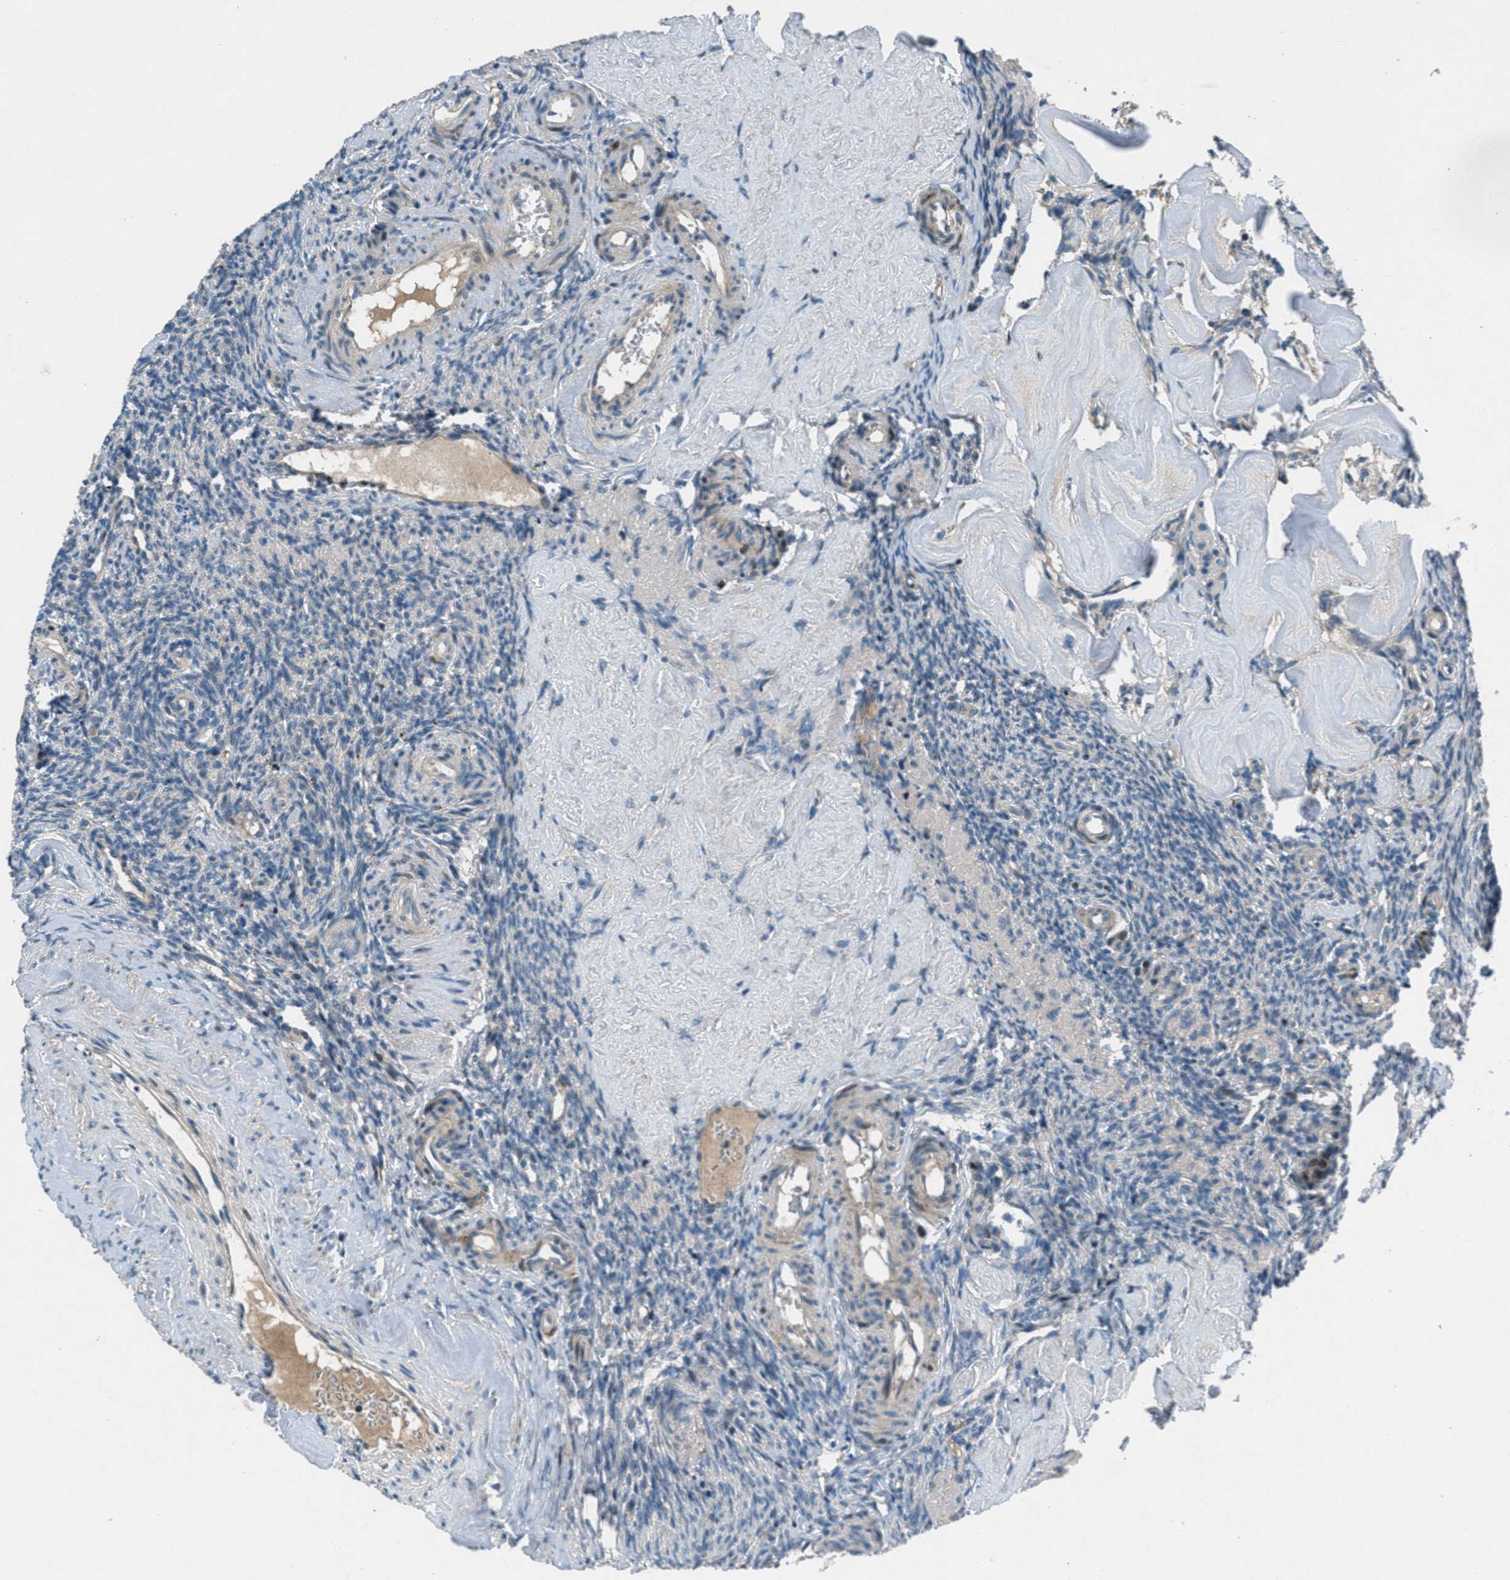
{"staining": {"intensity": "negative", "quantity": "none", "location": "none"}, "tissue": "ovary", "cell_type": "Ovarian stroma cells", "image_type": "normal", "snomed": [{"axis": "morphology", "description": "Normal tissue, NOS"}, {"axis": "topography", "description": "Ovary"}], "caption": "This histopathology image is of benign ovary stained with immunohistochemistry to label a protein in brown with the nuclei are counter-stained blue. There is no positivity in ovarian stroma cells.", "gene": "CLEC2D", "patient": {"sex": "female", "age": 41}}